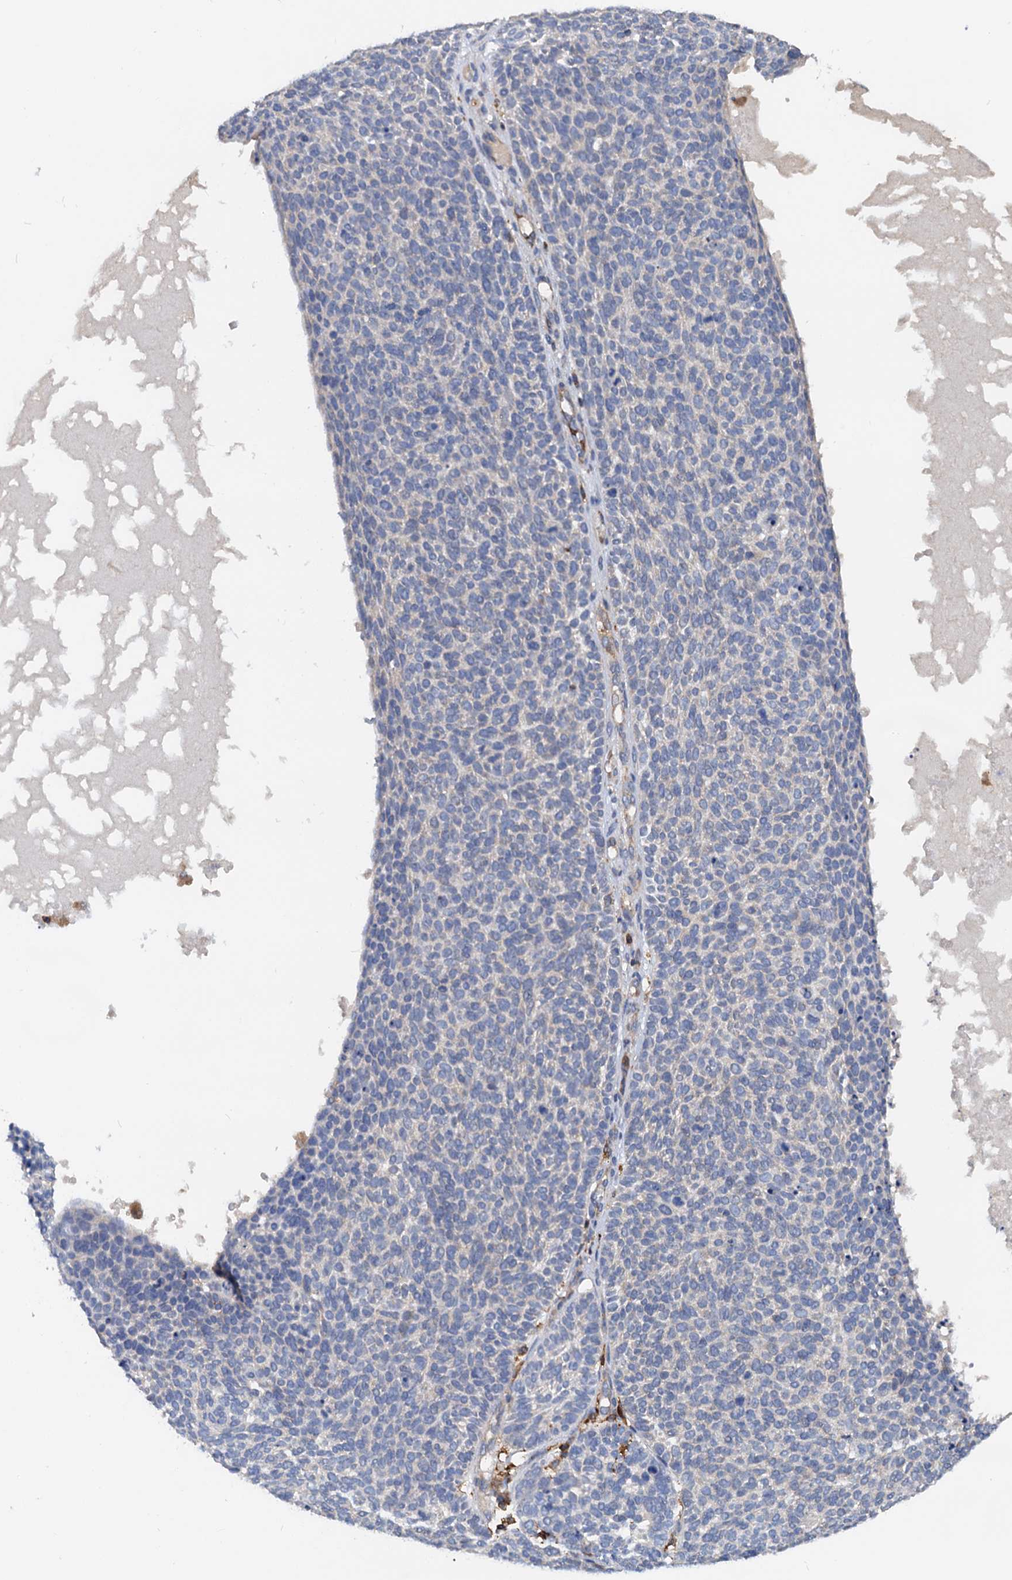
{"staining": {"intensity": "negative", "quantity": "none", "location": "none"}, "tissue": "skin cancer", "cell_type": "Tumor cells", "image_type": "cancer", "snomed": [{"axis": "morphology", "description": "Squamous cell carcinoma, NOS"}, {"axis": "topography", "description": "Skin"}], "caption": "Immunohistochemical staining of skin cancer (squamous cell carcinoma) displays no significant staining in tumor cells. (DAB (3,3'-diaminobenzidine) IHC, high magnification).", "gene": "LCP2", "patient": {"sex": "female", "age": 90}}